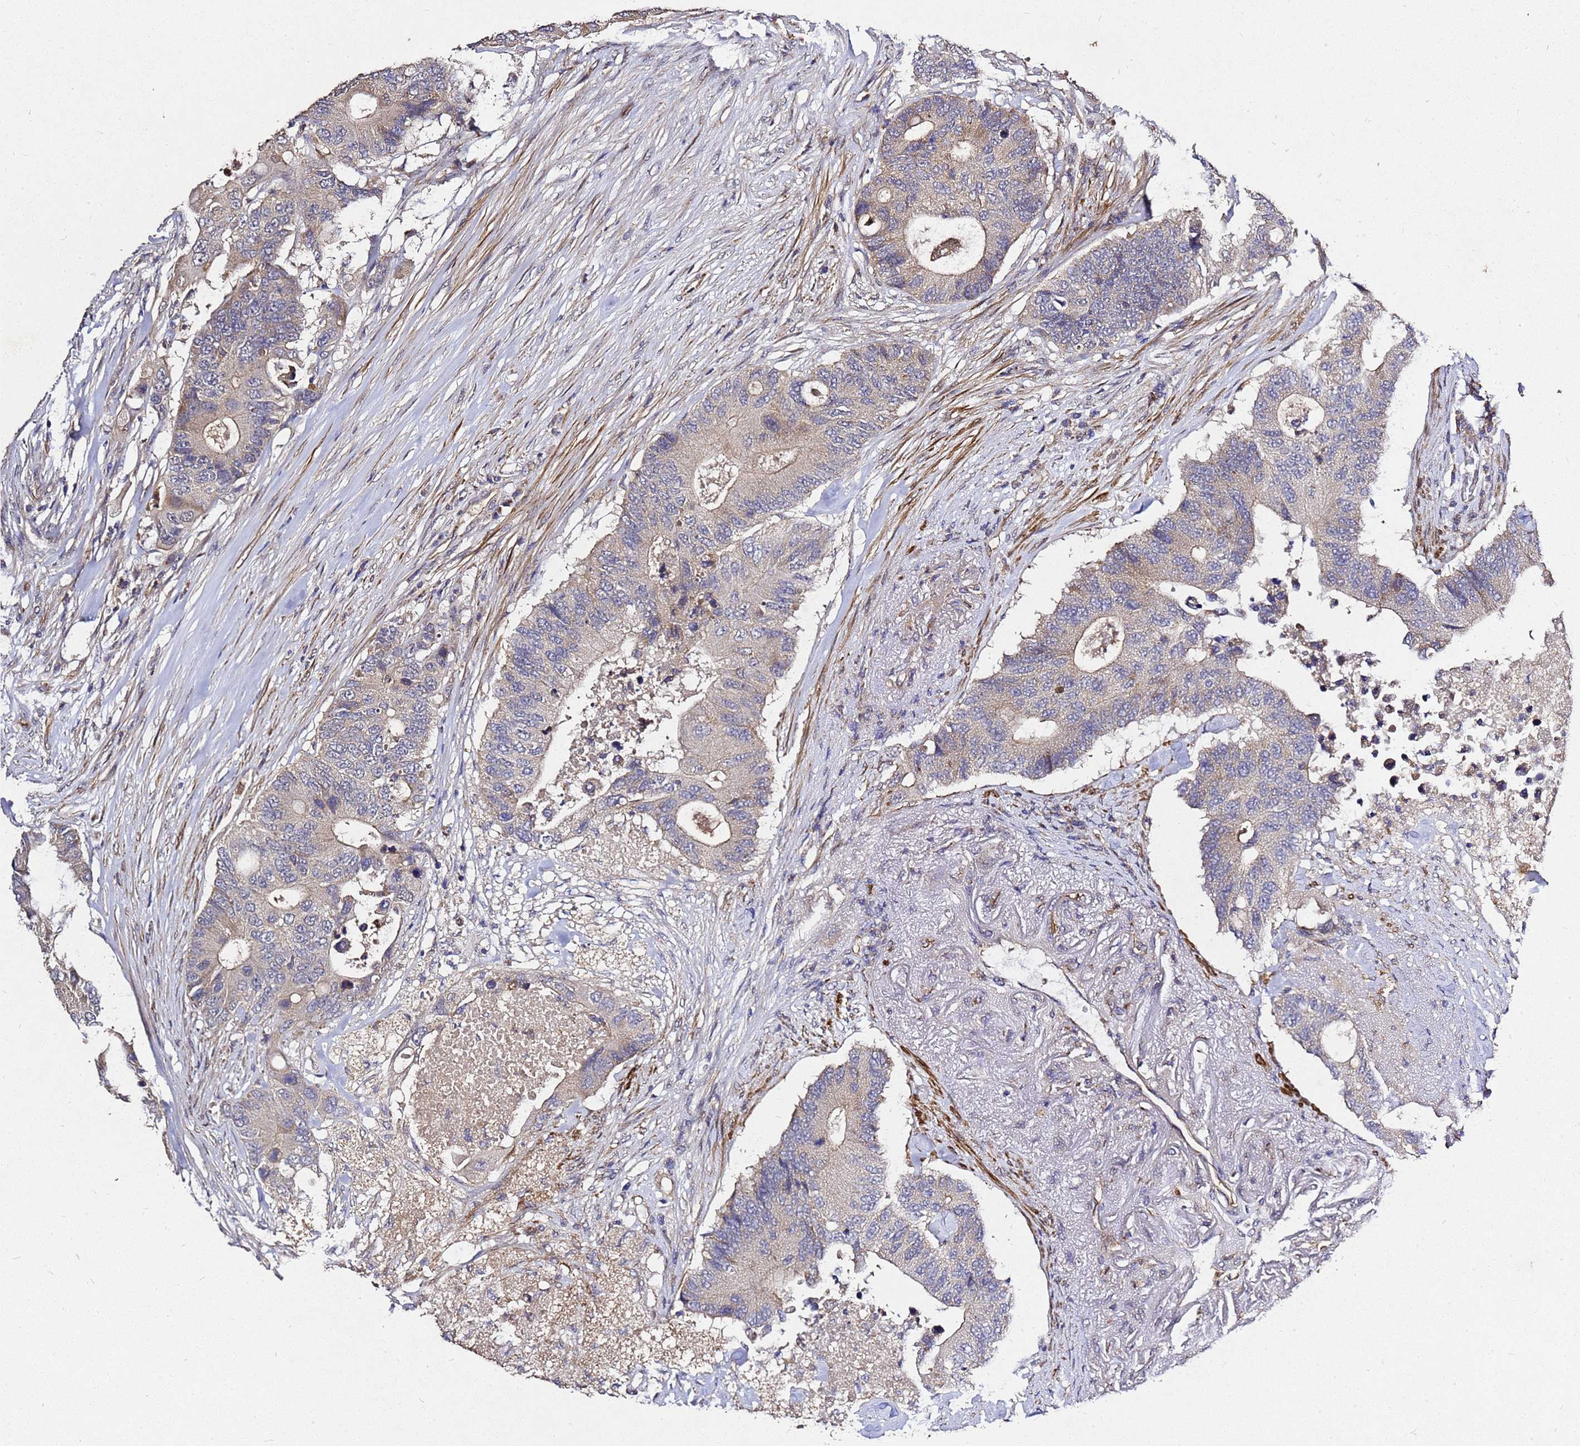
{"staining": {"intensity": "weak", "quantity": "<25%", "location": "cytoplasmic/membranous"}, "tissue": "colorectal cancer", "cell_type": "Tumor cells", "image_type": "cancer", "snomed": [{"axis": "morphology", "description": "Adenocarcinoma, NOS"}, {"axis": "topography", "description": "Colon"}], "caption": "Histopathology image shows no significant protein positivity in tumor cells of adenocarcinoma (colorectal). (DAB (3,3'-diaminobenzidine) immunohistochemistry (IHC) visualized using brightfield microscopy, high magnification).", "gene": "RSPRY1", "patient": {"sex": "male", "age": 71}}